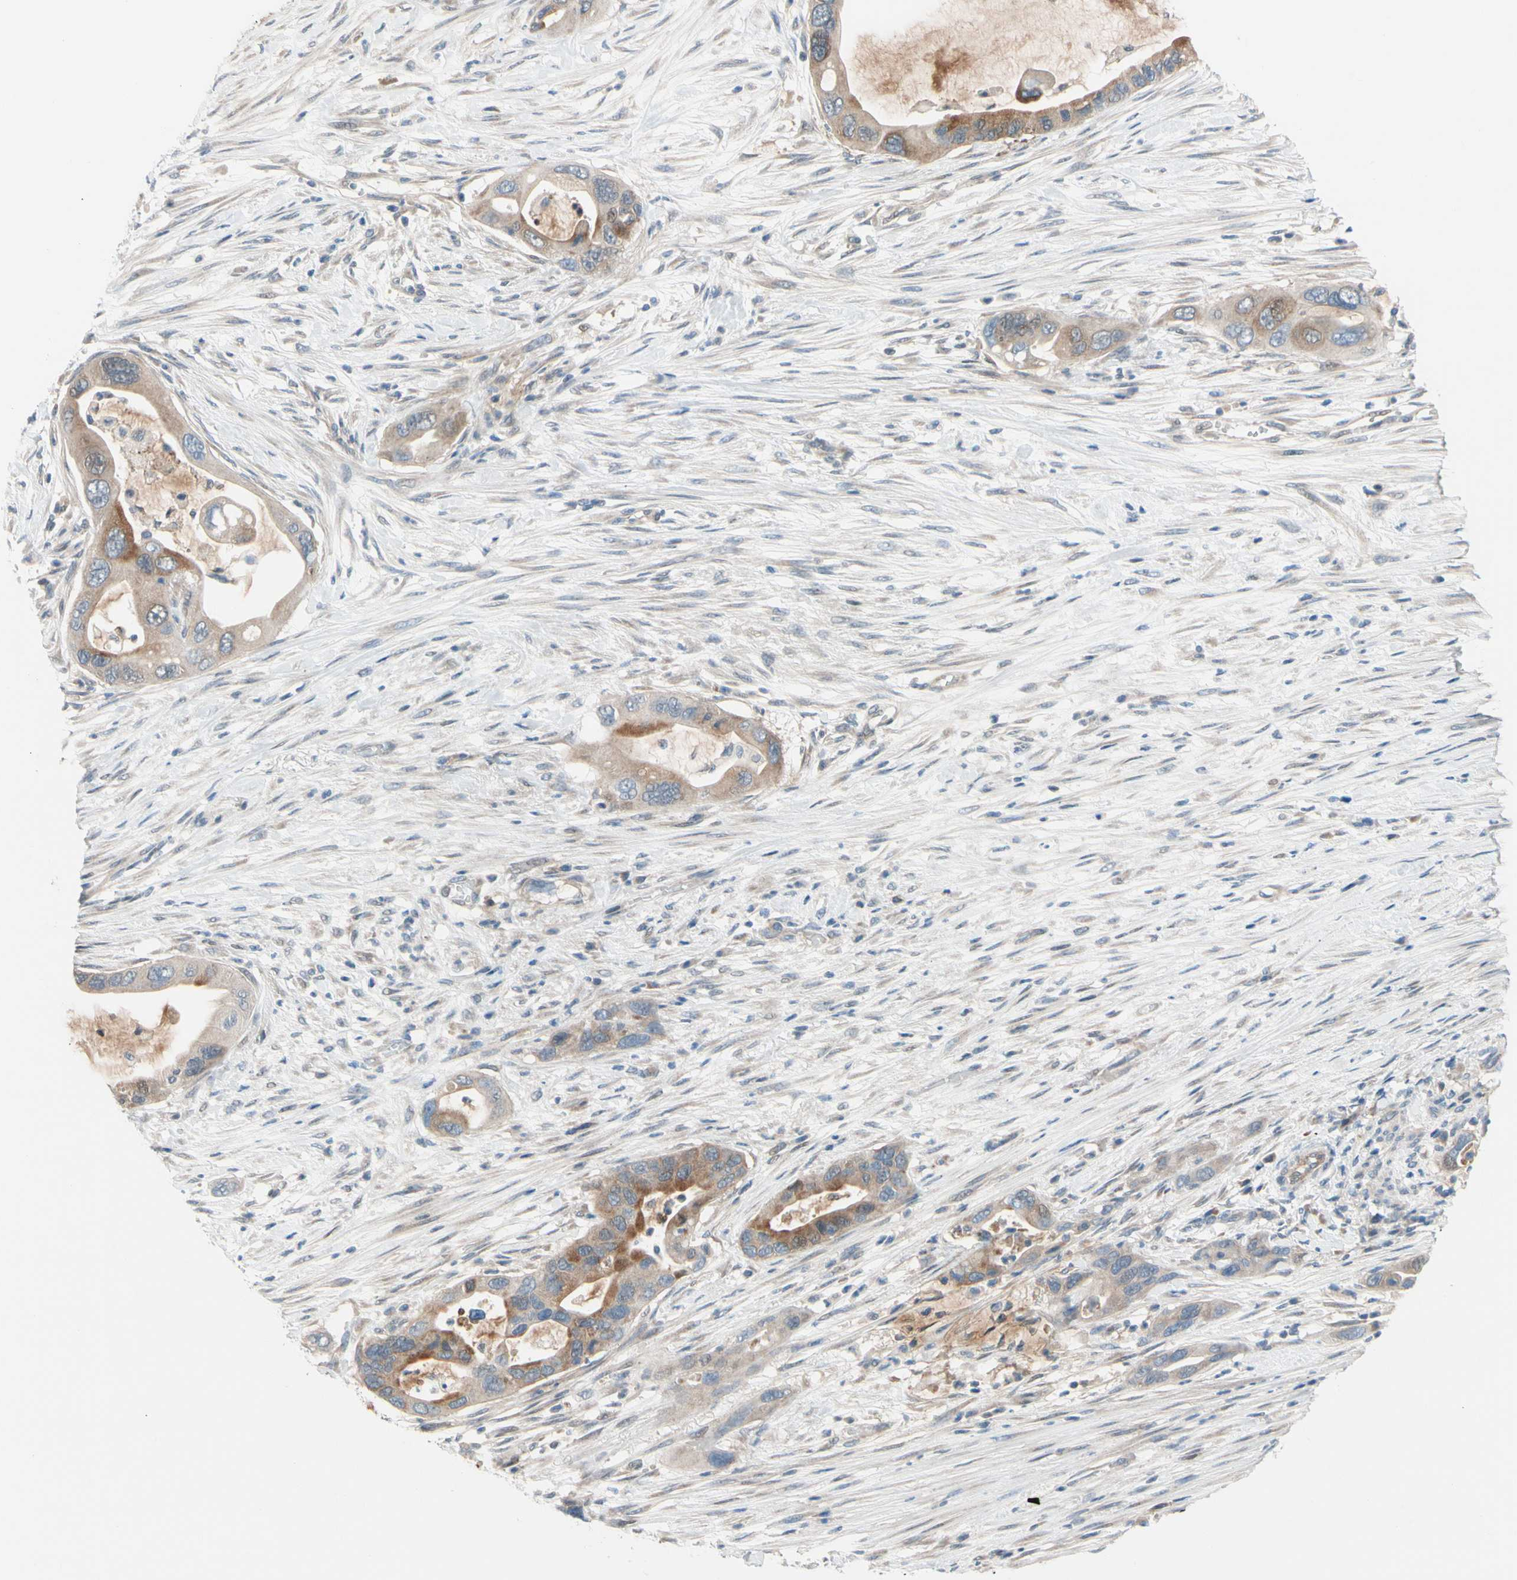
{"staining": {"intensity": "moderate", "quantity": ">75%", "location": "cytoplasmic/membranous"}, "tissue": "pancreatic cancer", "cell_type": "Tumor cells", "image_type": "cancer", "snomed": [{"axis": "morphology", "description": "Adenocarcinoma, NOS"}, {"axis": "topography", "description": "Pancreas"}], "caption": "The image reveals a brown stain indicating the presence of a protein in the cytoplasmic/membranous of tumor cells in adenocarcinoma (pancreatic).", "gene": "CFAP36", "patient": {"sex": "female", "age": 71}}